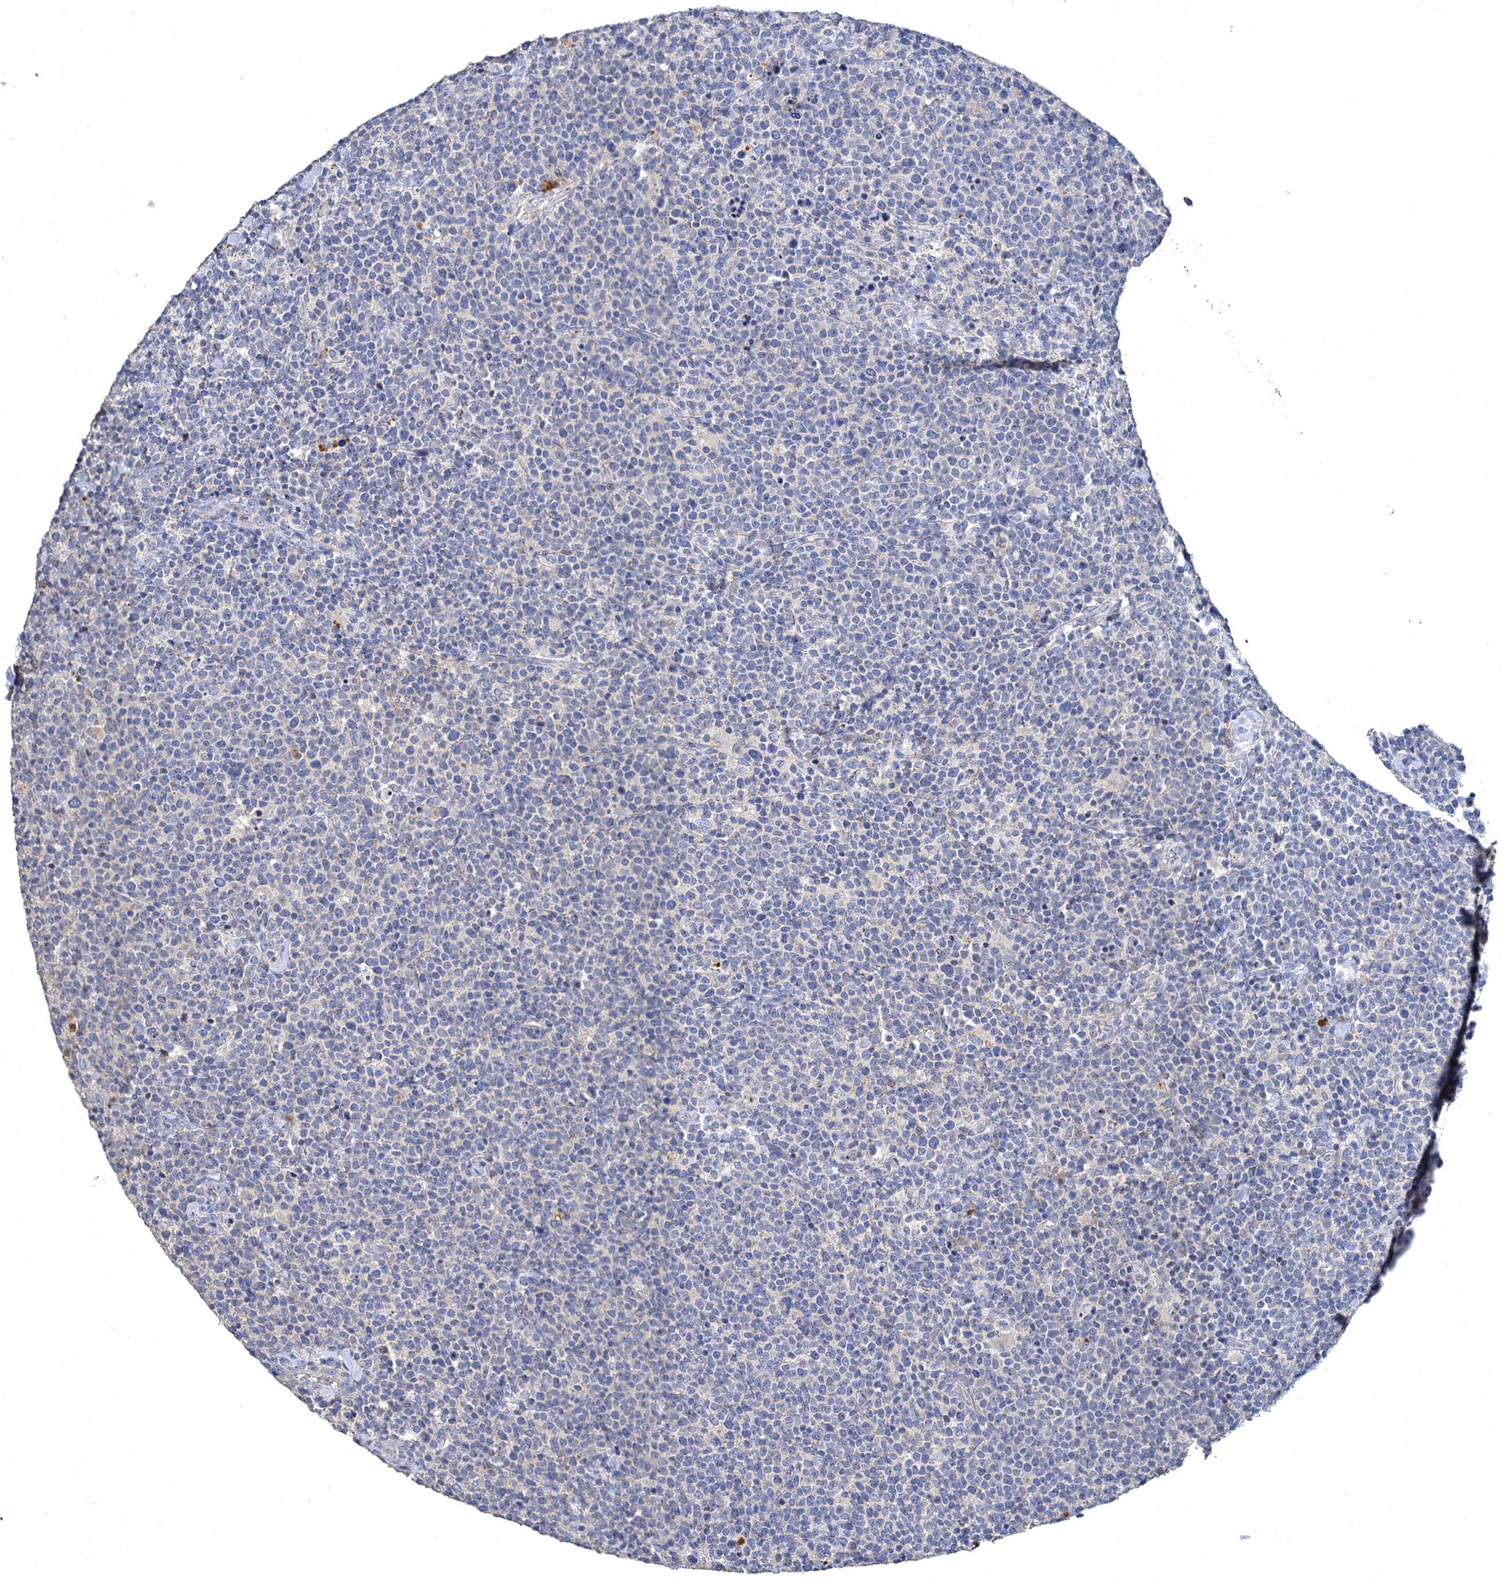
{"staining": {"intensity": "negative", "quantity": "none", "location": "none"}, "tissue": "lymphoma", "cell_type": "Tumor cells", "image_type": "cancer", "snomed": [{"axis": "morphology", "description": "Malignant lymphoma, non-Hodgkin's type, High grade"}, {"axis": "topography", "description": "Lymph node"}], "caption": "There is no significant staining in tumor cells of lymphoma. (DAB immunohistochemistry (IHC), high magnification).", "gene": "ATP9A", "patient": {"sex": "male", "age": 61}}